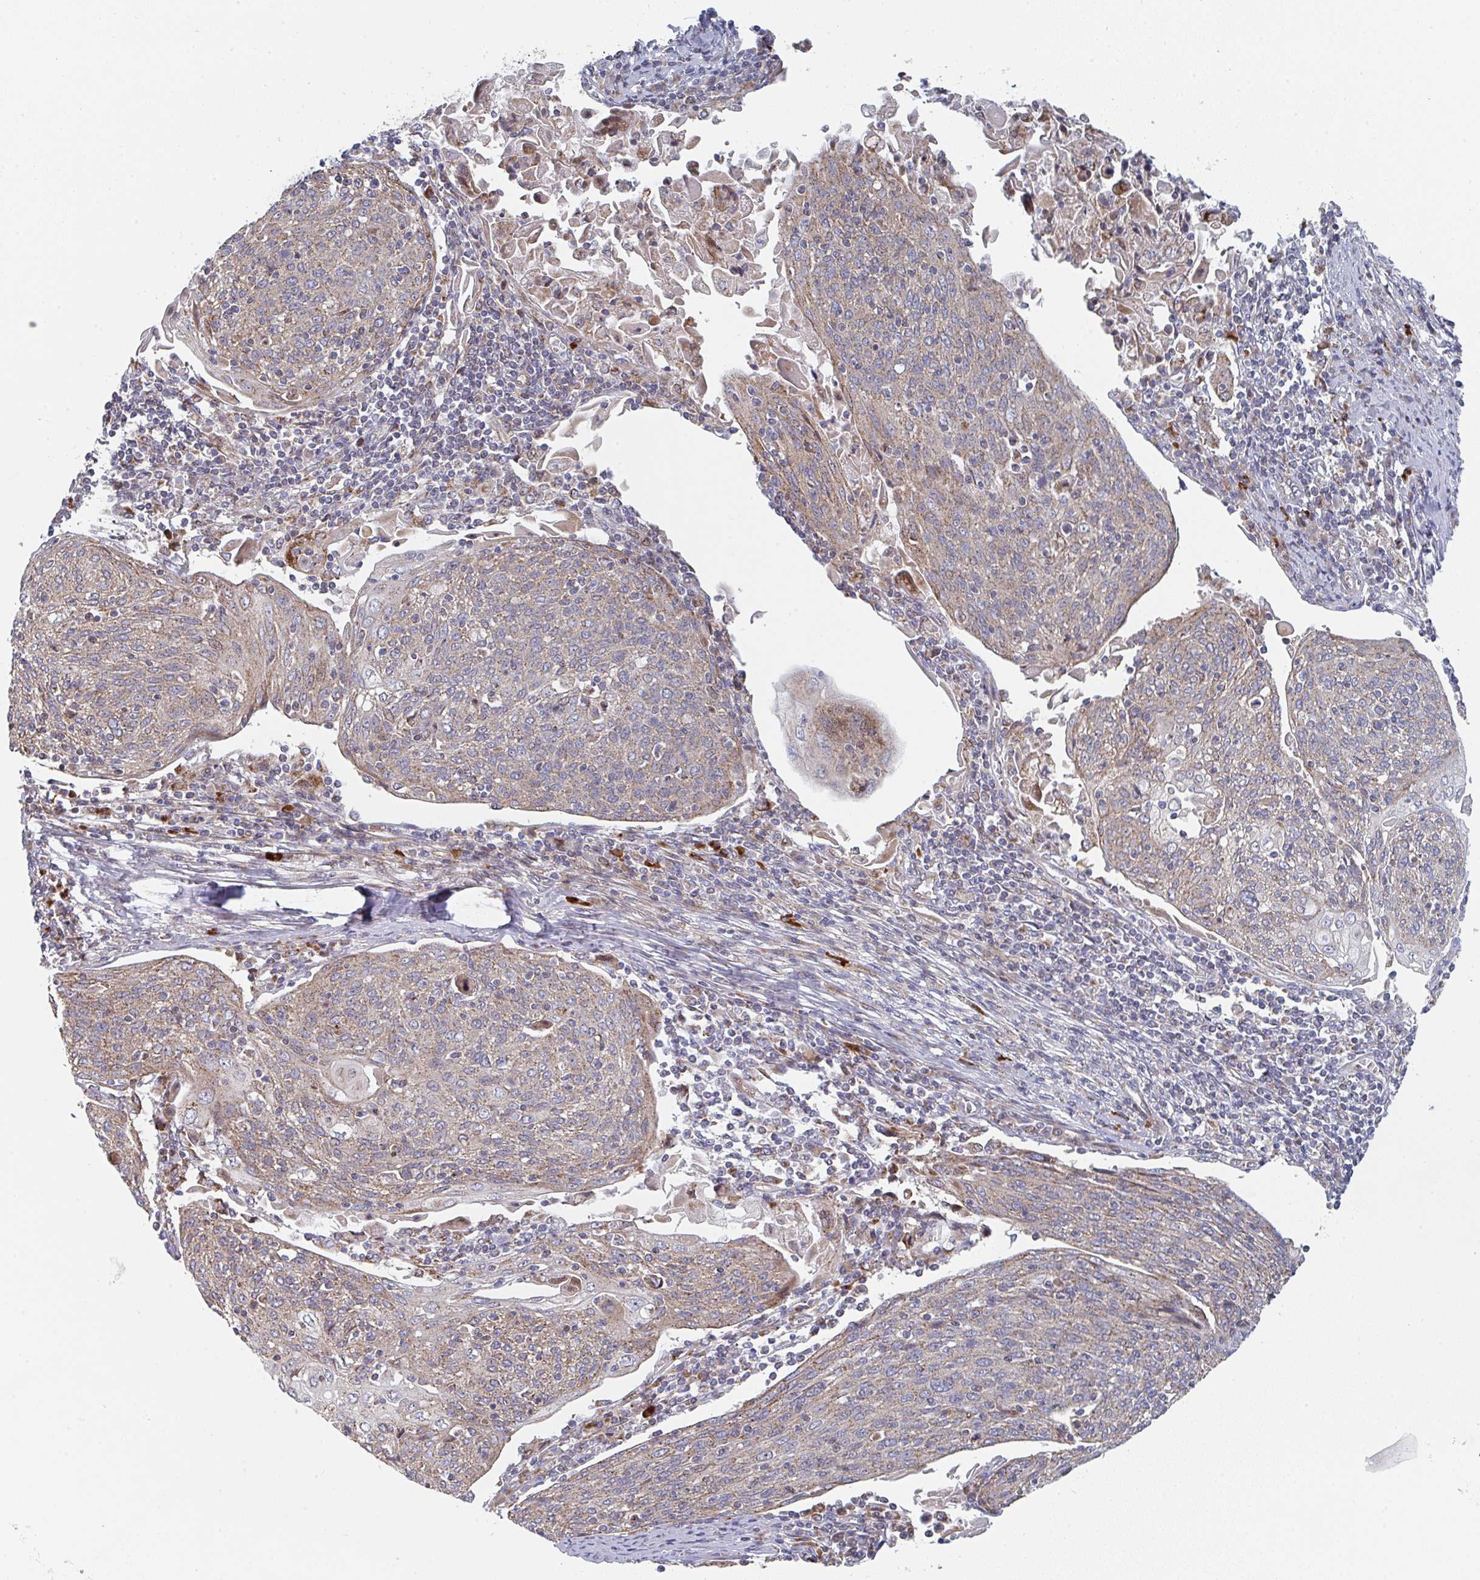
{"staining": {"intensity": "weak", "quantity": "25%-75%", "location": "cytoplasmic/membranous"}, "tissue": "cervical cancer", "cell_type": "Tumor cells", "image_type": "cancer", "snomed": [{"axis": "morphology", "description": "Squamous cell carcinoma, NOS"}, {"axis": "topography", "description": "Cervix"}], "caption": "Immunohistochemical staining of squamous cell carcinoma (cervical) reveals low levels of weak cytoplasmic/membranous staining in about 25%-75% of tumor cells. (DAB (3,3'-diaminobenzidine) IHC, brown staining for protein, blue staining for nuclei).", "gene": "ZNF644", "patient": {"sex": "female", "age": 67}}